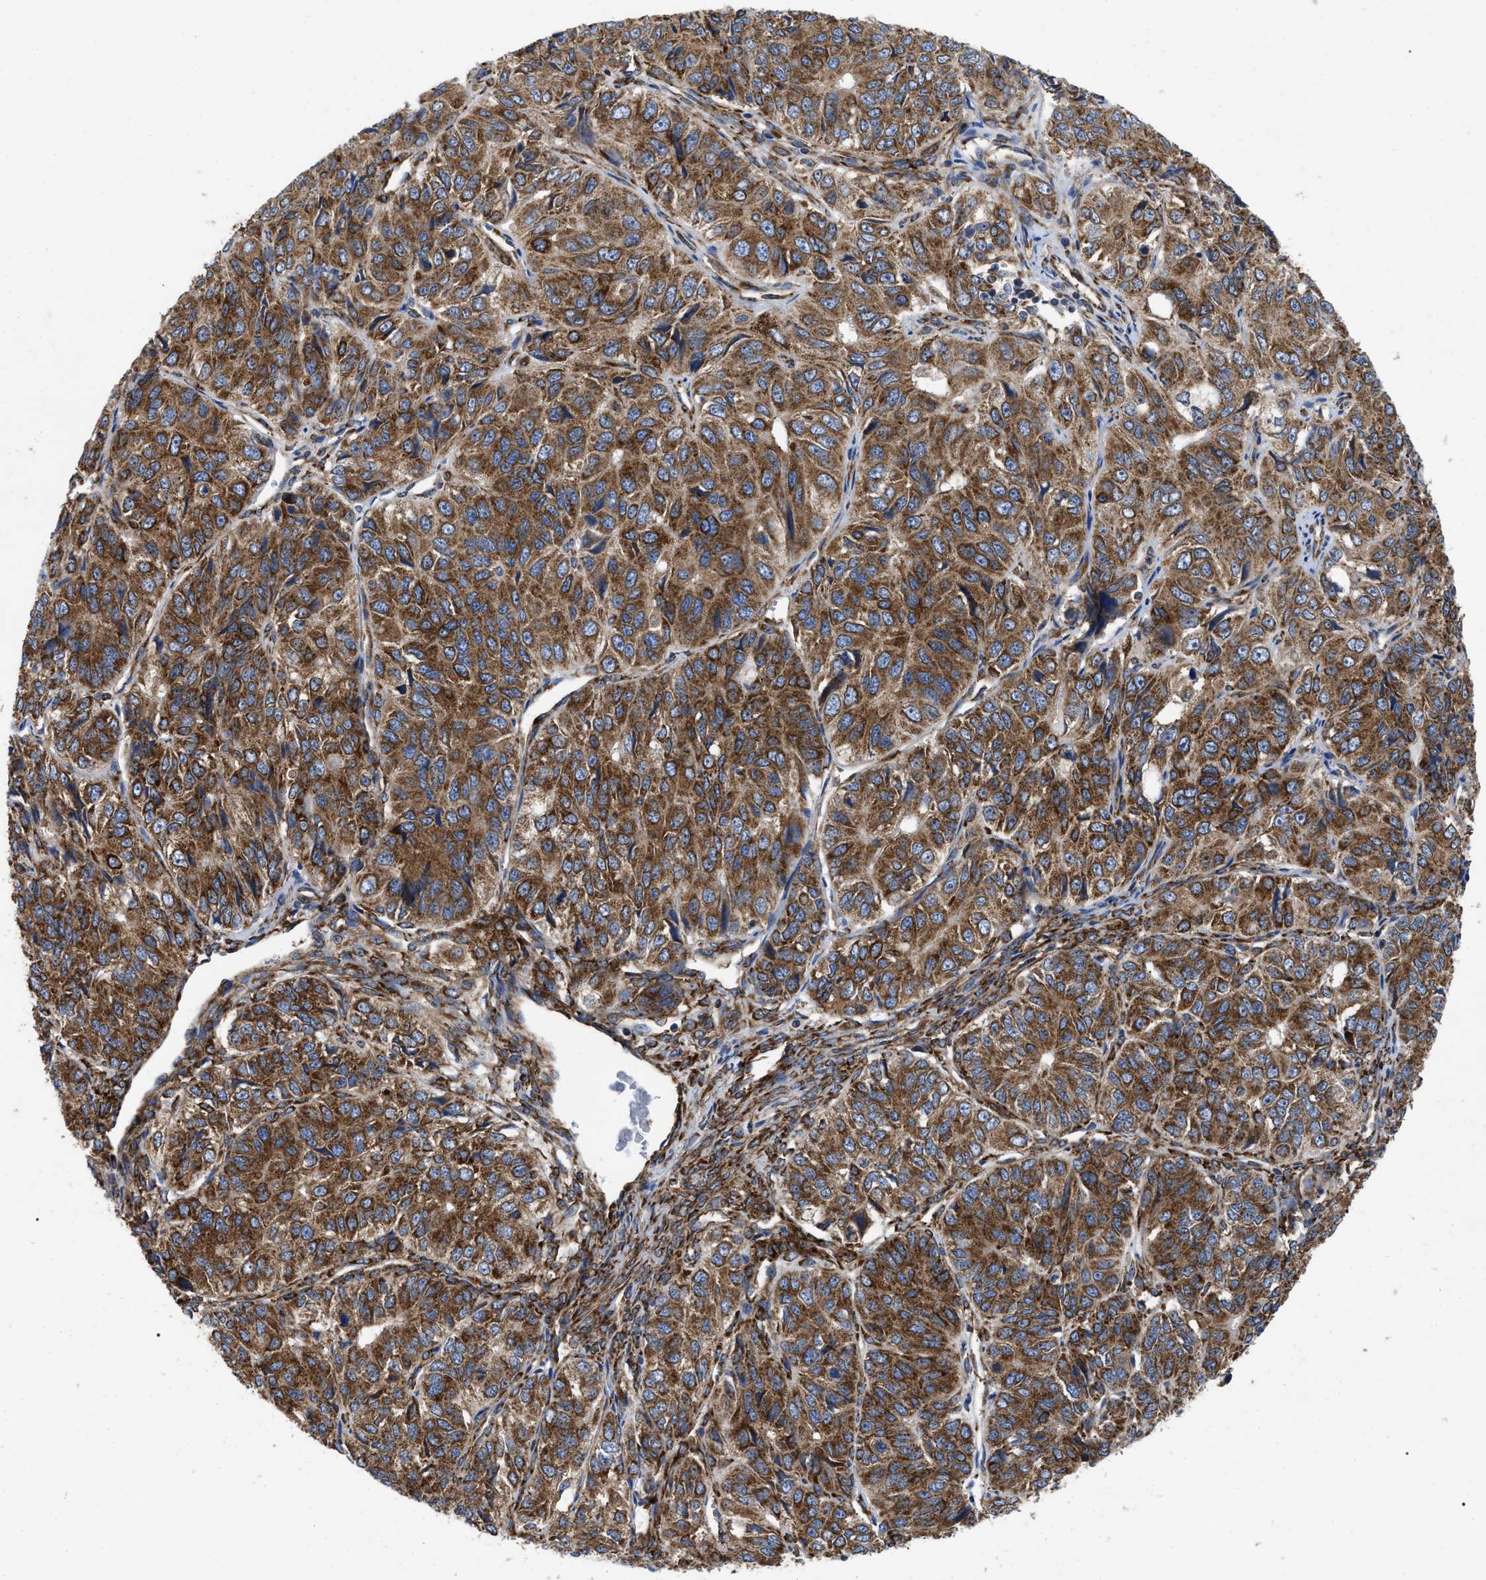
{"staining": {"intensity": "strong", "quantity": ">75%", "location": "cytoplasmic/membranous"}, "tissue": "ovarian cancer", "cell_type": "Tumor cells", "image_type": "cancer", "snomed": [{"axis": "morphology", "description": "Carcinoma, endometroid"}, {"axis": "topography", "description": "Ovary"}], "caption": "Immunohistochemistry staining of endometroid carcinoma (ovarian), which shows high levels of strong cytoplasmic/membranous expression in approximately >75% of tumor cells indicating strong cytoplasmic/membranous protein staining. The staining was performed using DAB (brown) for protein detection and nuclei were counterstained in hematoxylin (blue).", "gene": "FAM120A", "patient": {"sex": "female", "age": 51}}